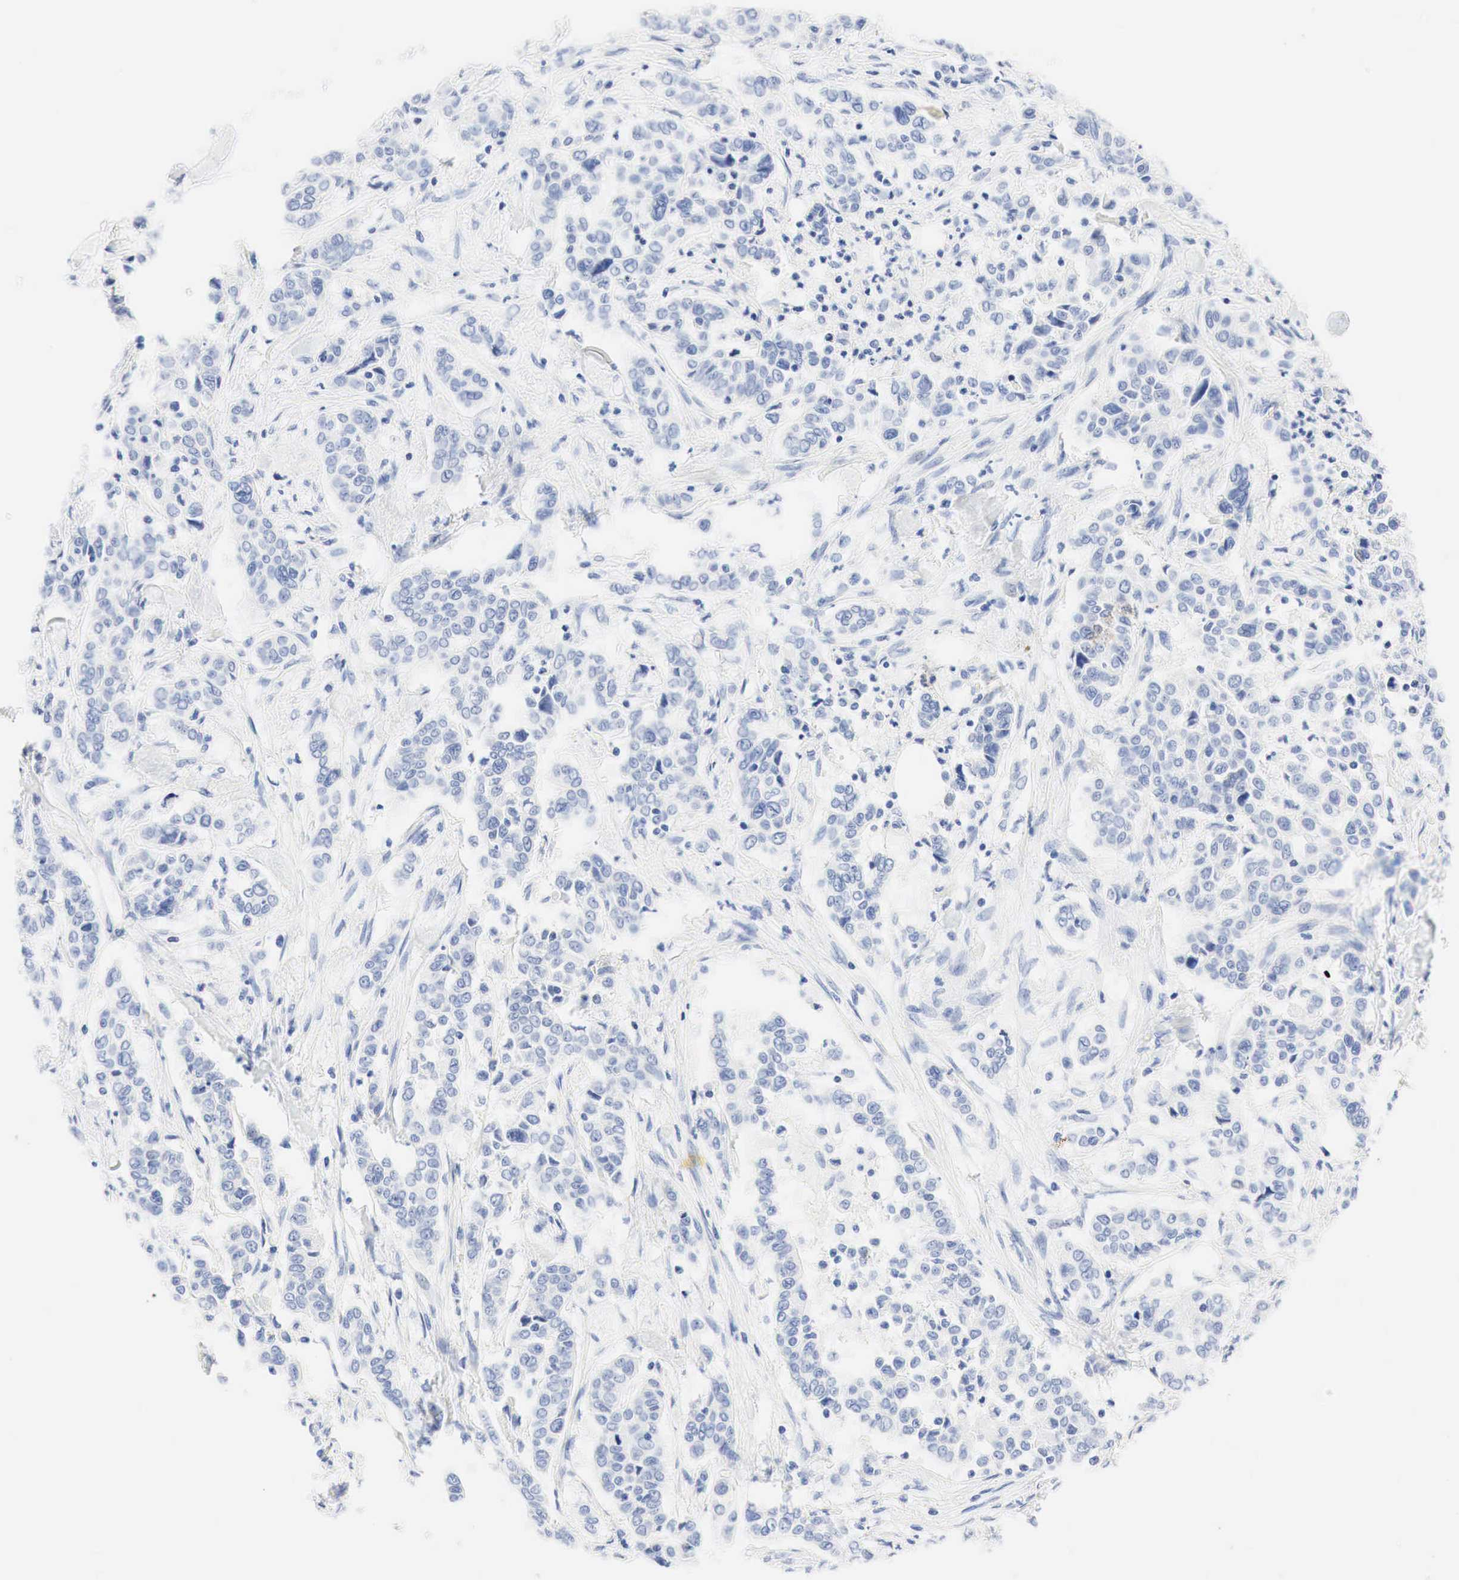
{"staining": {"intensity": "negative", "quantity": "none", "location": "none"}, "tissue": "pancreatic cancer", "cell_type": "Tumor cells", "image_type": "cancer", "snomed": [{"axis": "morphology", "description": "Adenocarcinoma, NOS"}, {"axis": "topography", "description": "Pancreas"}], "caption": "This is an immunohistochemistry image of human adenocarcinoma (pancreatic). There is no staining in tumor cells.", "gene": "NKX2-1", "patient": {"sex": "female", "age": 52}}